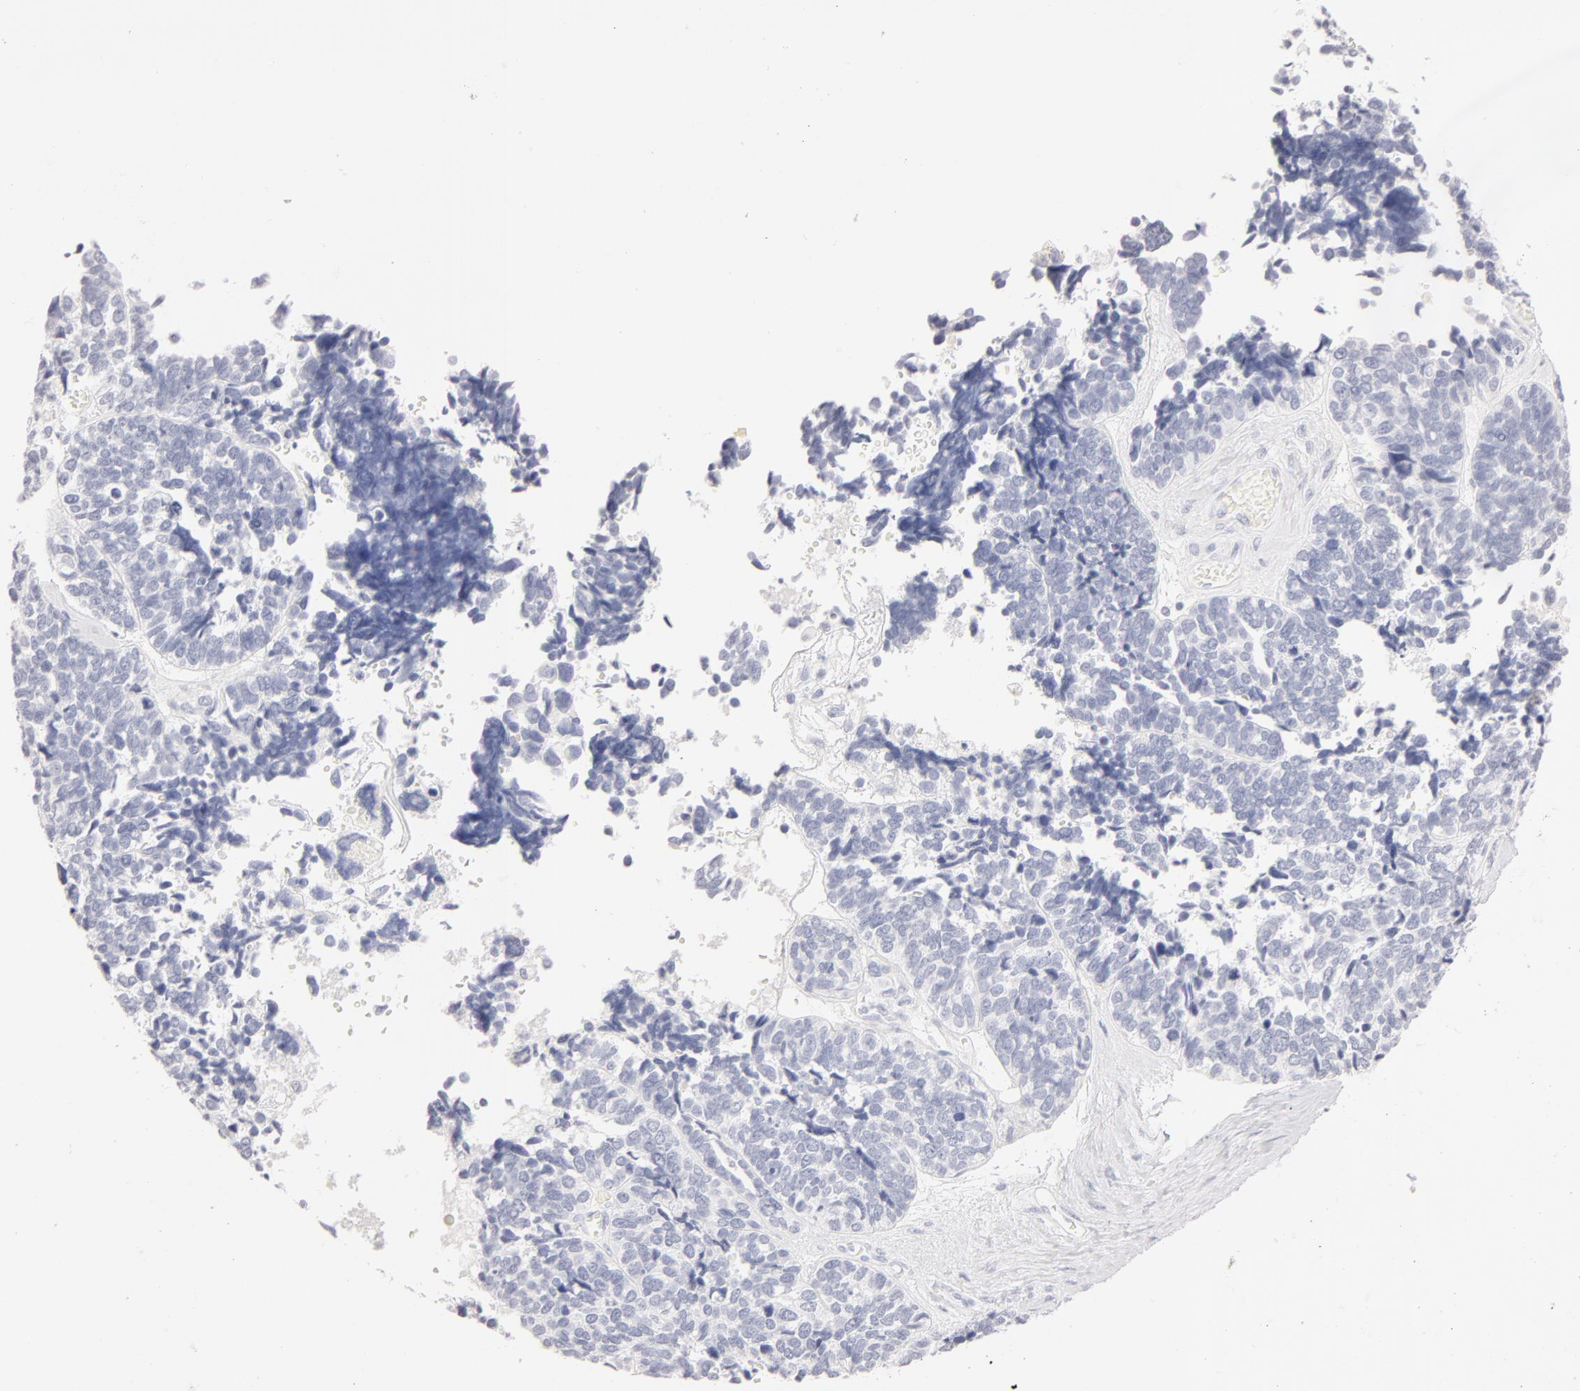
{"staining": {"intensity": "negative", "quantity": "none", "location": "none"}, "tissue": "ovarian cancer", "cell_type": "Tumor cells", "image_type": "cancer", "snomed": [{"axis": "morphology", "description": "Cystadenocarcinoma, serous, NOS"}, {"axis": "topography", "description": "Ovary"}], "caption": "Photomicrograph shows no significant protein staining in tumor cells of ovarian cancer (serous cystadenocarcinoma). Nuclei are stained in blue.", "gene": "LGALS7B", "patient": {"sex": "female", "age": 77}}